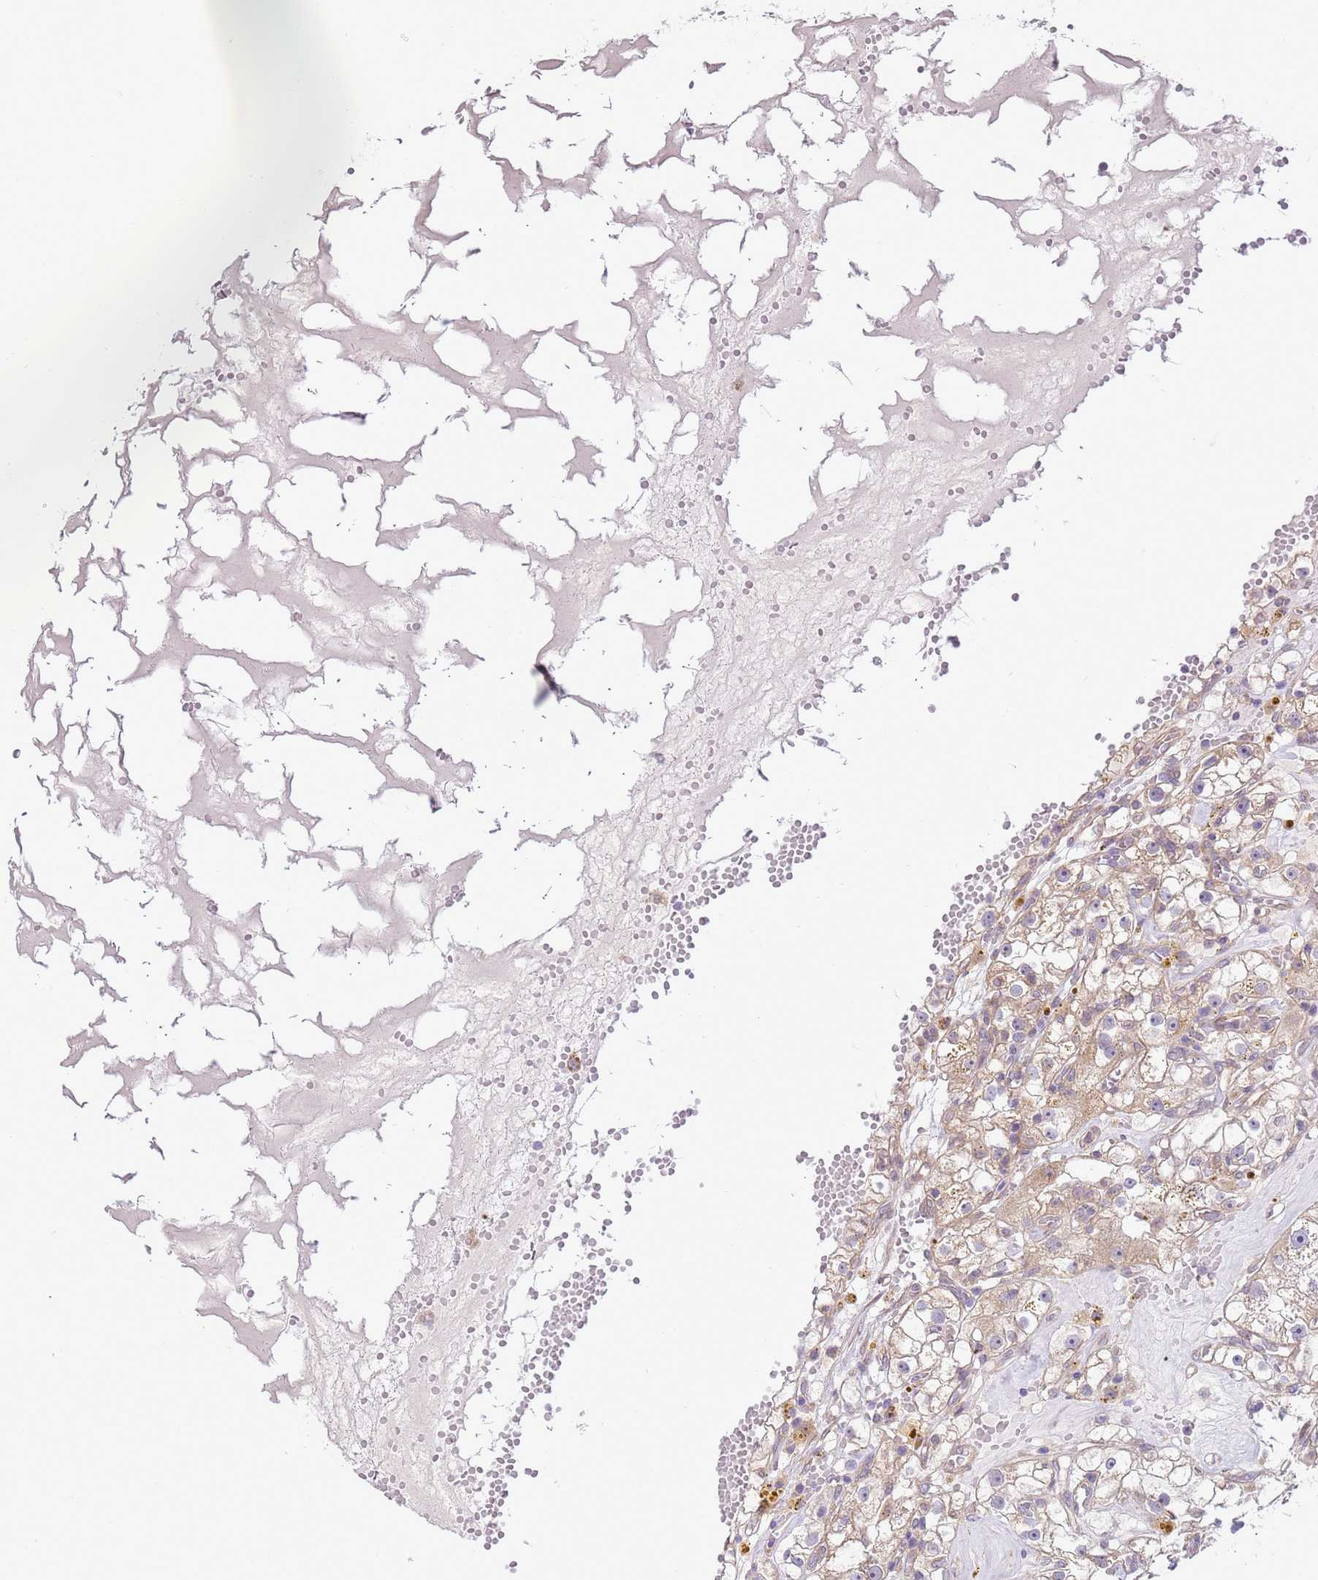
{"staining": {"intensity": "weak", "quantity": "<25%", "location": "cytoplasmic/membranous"}, "tissue": "renal cancer", "cell_type": "Tumor cells", "image_type": "cancer", "snomed": [{"axis": "morphology", "description": "Adenocarcinoma, NOS"}, {"axis": "topography", "description": "Kidney"}], "caption": "An IHC micrograph of adenocarcinoma (renal) is shown. There is no staining in tumor cells of adenocarcinoma (renal).", "gene": "SCARA3", "patient": {"sex": "male", "age": 56}}